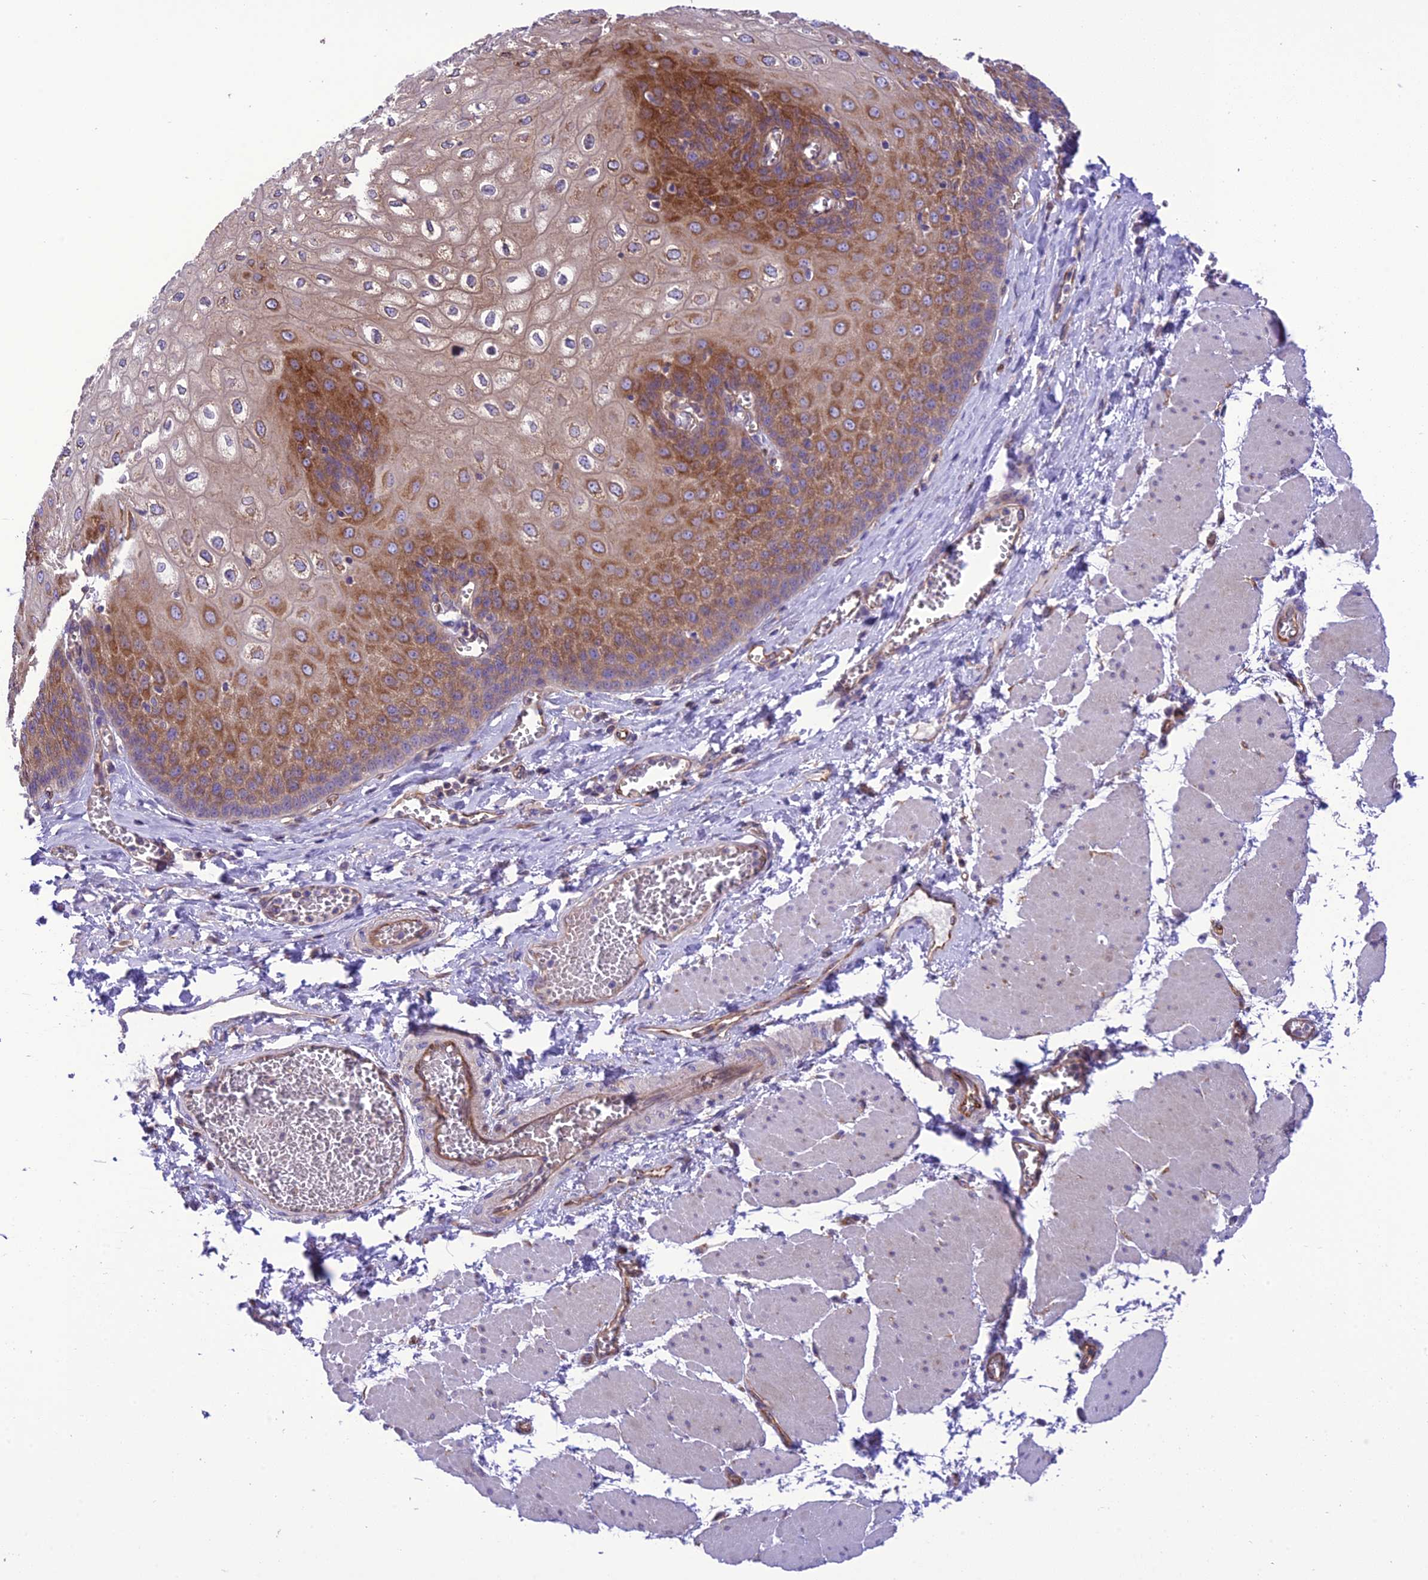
{"staining": {"intensity": "moderate", "quantity": ">75%", "location": "cytoplasmic/membranous"}, "tissue": "esophagus", "cell_type": "Squamous epithelial cells", "image_type": "normal", "snomed": [{"axis": "morphology", "description": "Normal tissue, NOS"}, {"axis": "topography", "description": "Esophagus"}], "caption": "High-power microscopy captured an immunohistochemistry photomicrograph of unremarkable esophagus, revealing moderate cytoplasmic/membranous positivity in about >75% of squamous epithelial cells.", "gene": "PPFIA3", "patient": {"sex": "male", "age": 60}}